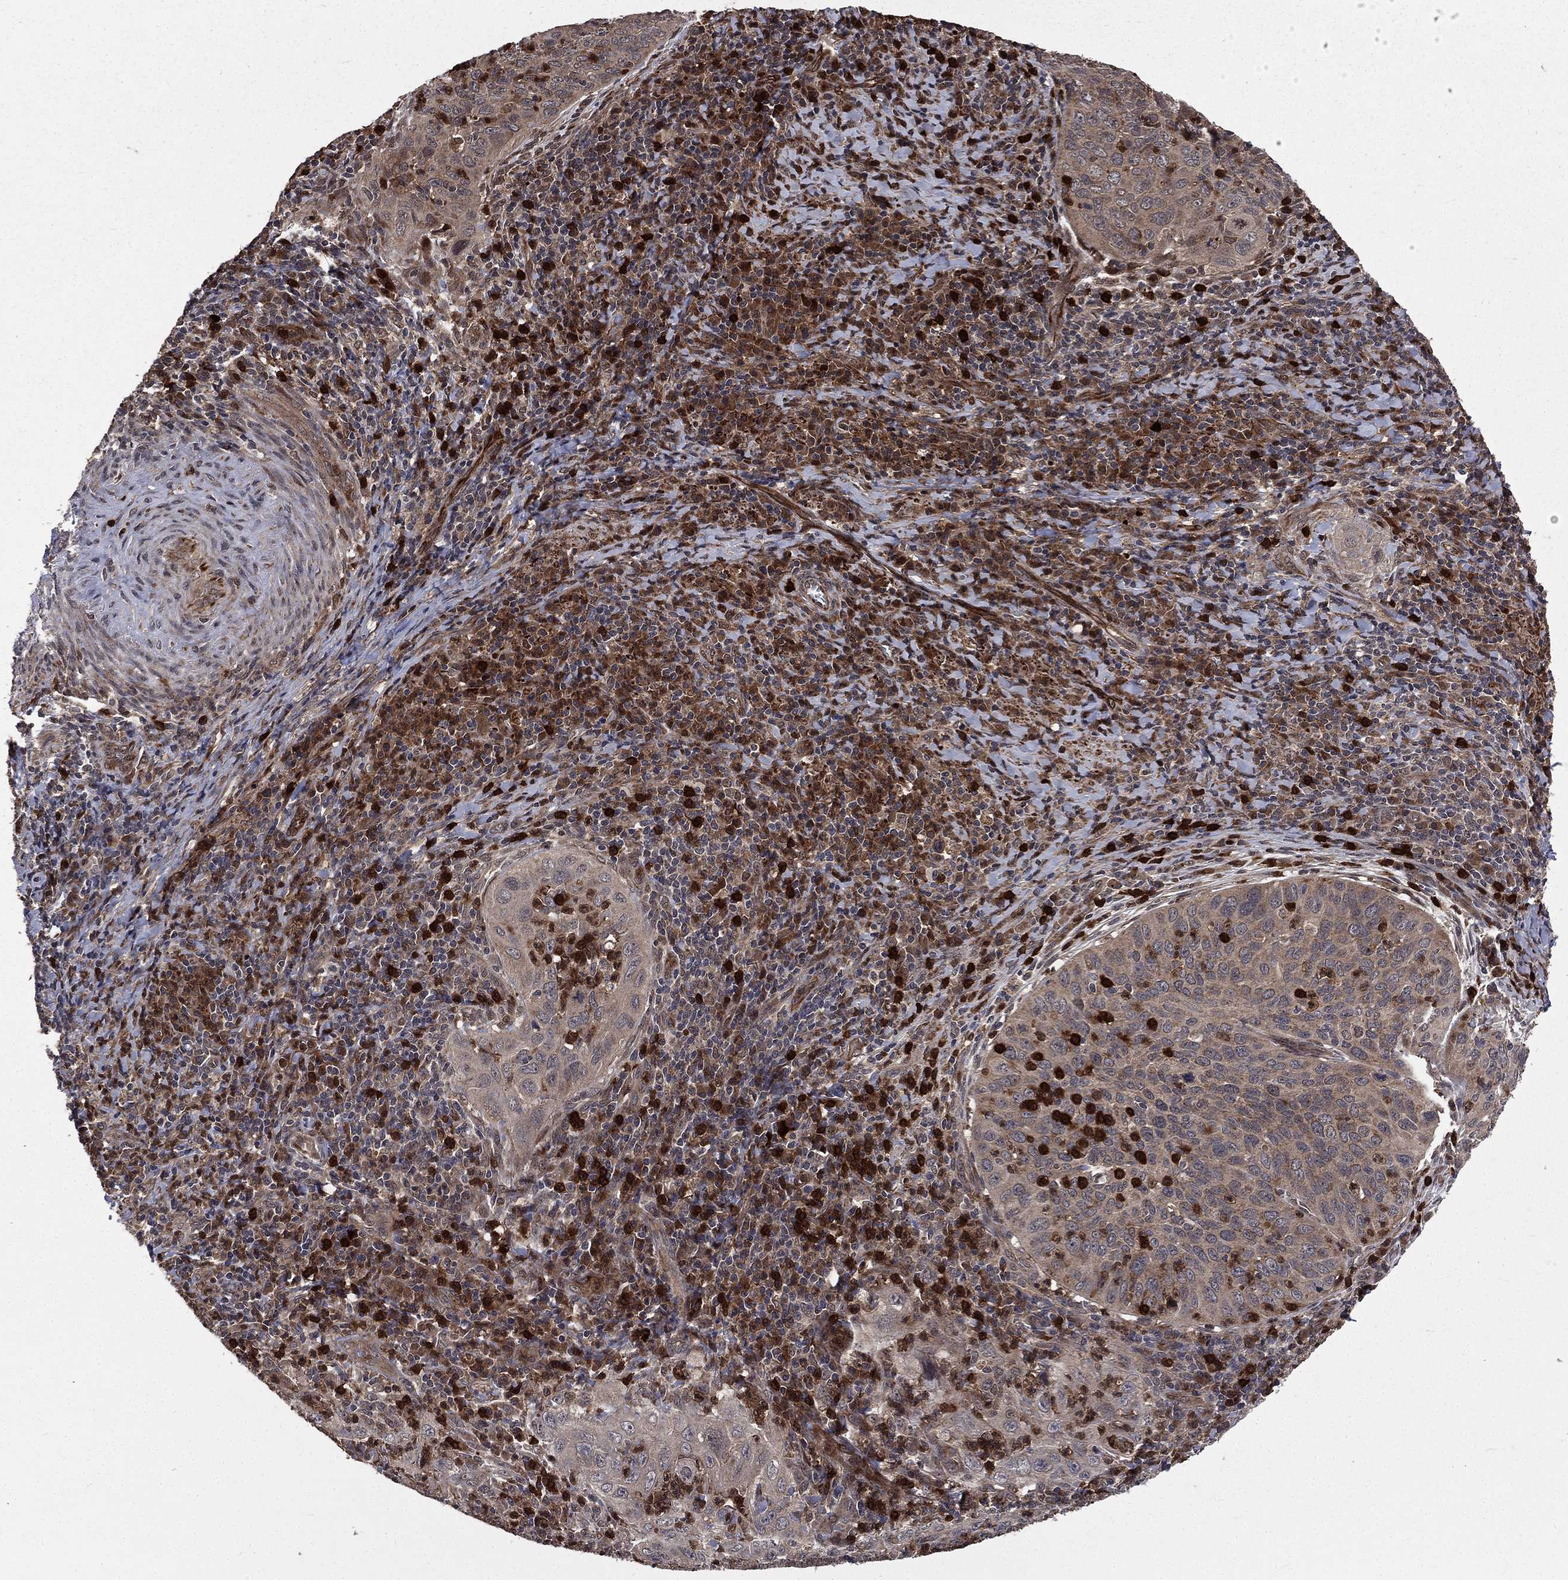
{"staining": {"intensity": "negative", "quantity": "none", "location": "none"}, "tissue": "cervical cancer", "cell_type": "Tumor cells", "image_type": "cancer", "snomed": [{"axis": "morphology", "description": "Squamous cell carcinoma, NOS"}, {"axis": "topography", "description": "Cervix"}], "caption": "This is an immunohistochemistry (IHC) micrograph of human squamous cell carcinoma (cervical). There is no positivity in tumor cells.", "gene": "LENG8", "patient": {"sex": "female", "age": 26}}